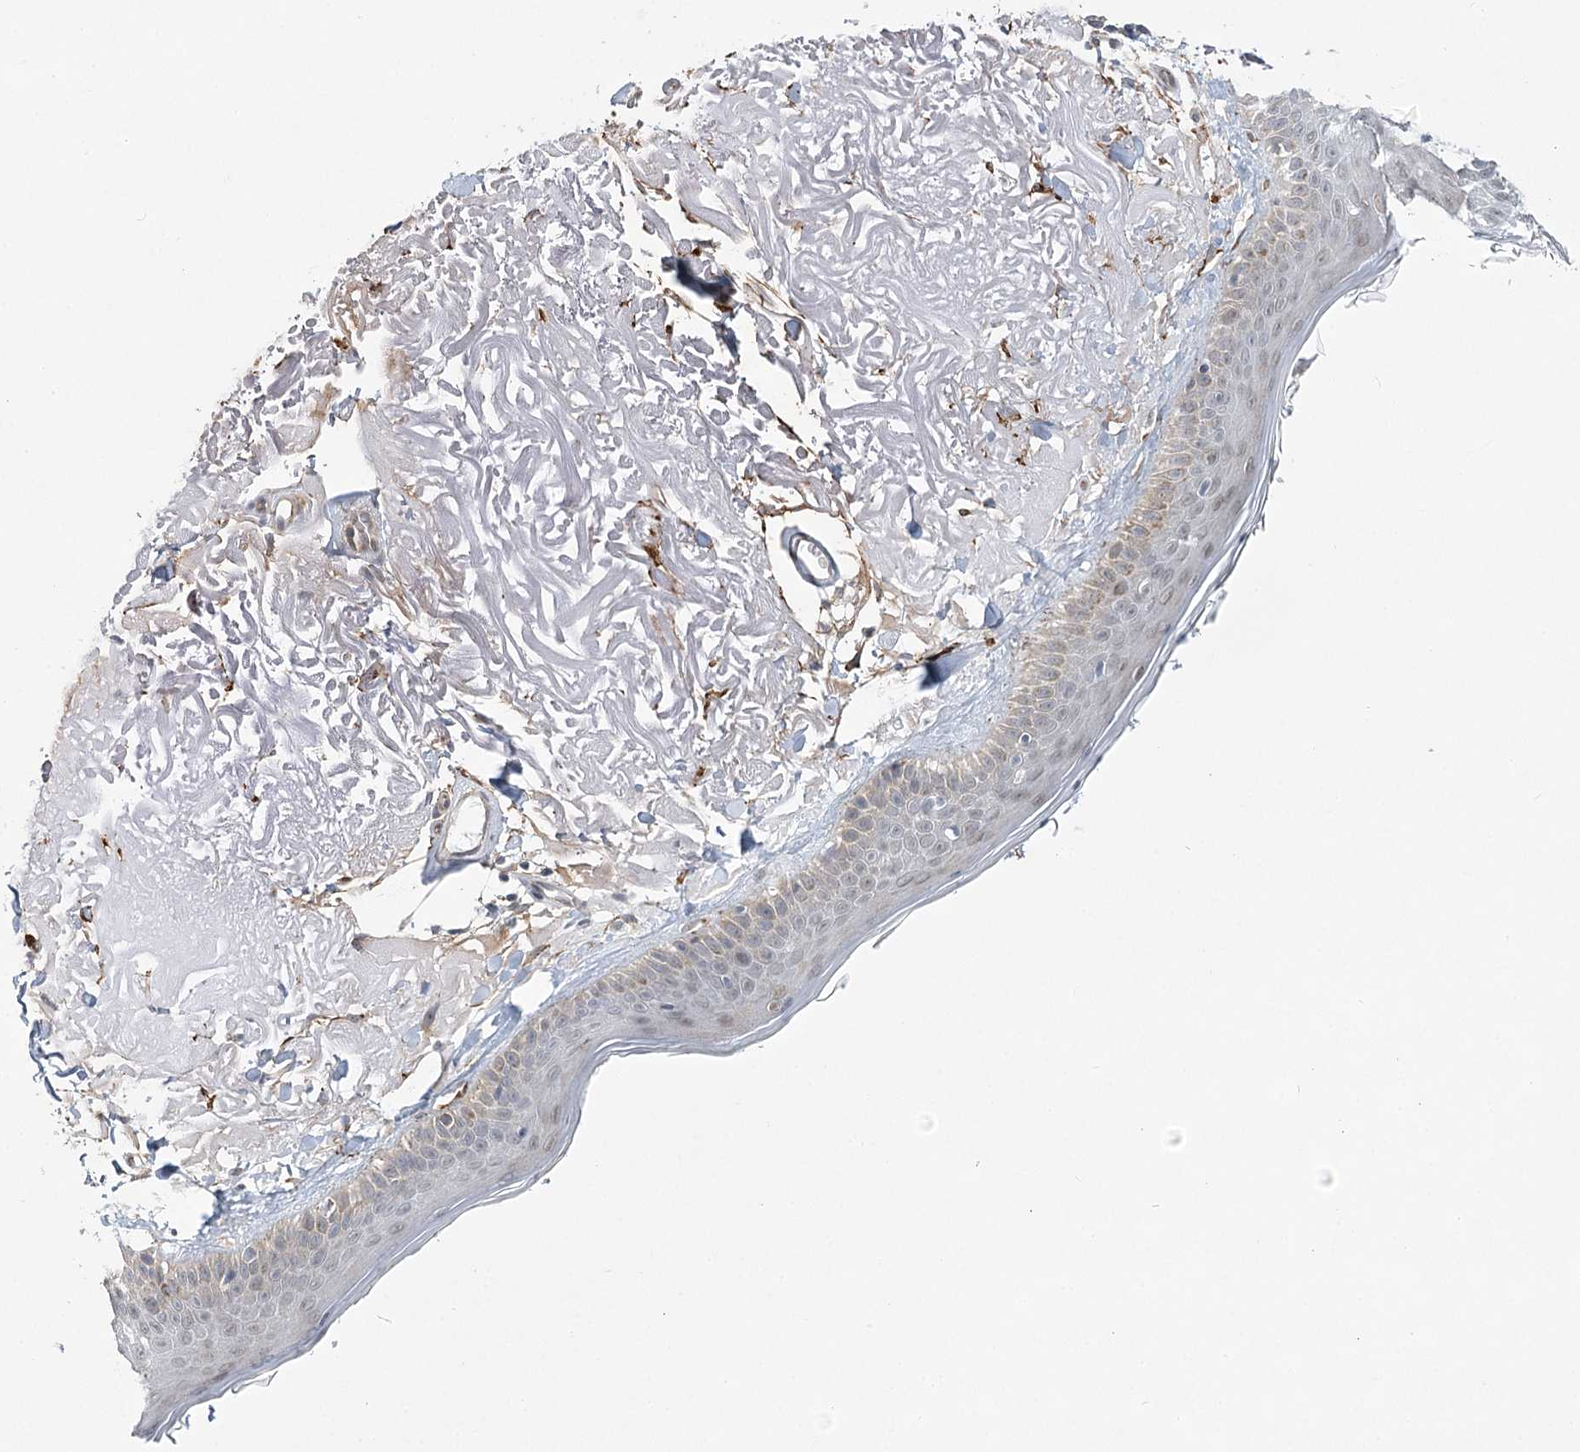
{"staining": {"intensity": "negative", "quantity": "none", "location": "none"}, "tissue": "skin", "cell_type": "Fibroblasts", "image_type": "normal", "snomed": [{"axis": "morphology", "description": "Normal tissue, NOS"}, {"axis": "topography", "description": "Skin"}, {"axis": "topography", "description": "Skeletal muscle"}], "caption": "This photomicrograph is of normal skin stained with IHC to label a protein in brown with the nuclei are counter-stained blue. There is no positivity in fibroblasts. The staining was performed using DAB to visualize the protein expression in brown, while the nuclei were stained in blue with hematoxylin (Magnification: 20x).", "gene": "MED28", "patient": {"sex": "male", "age": 83}}